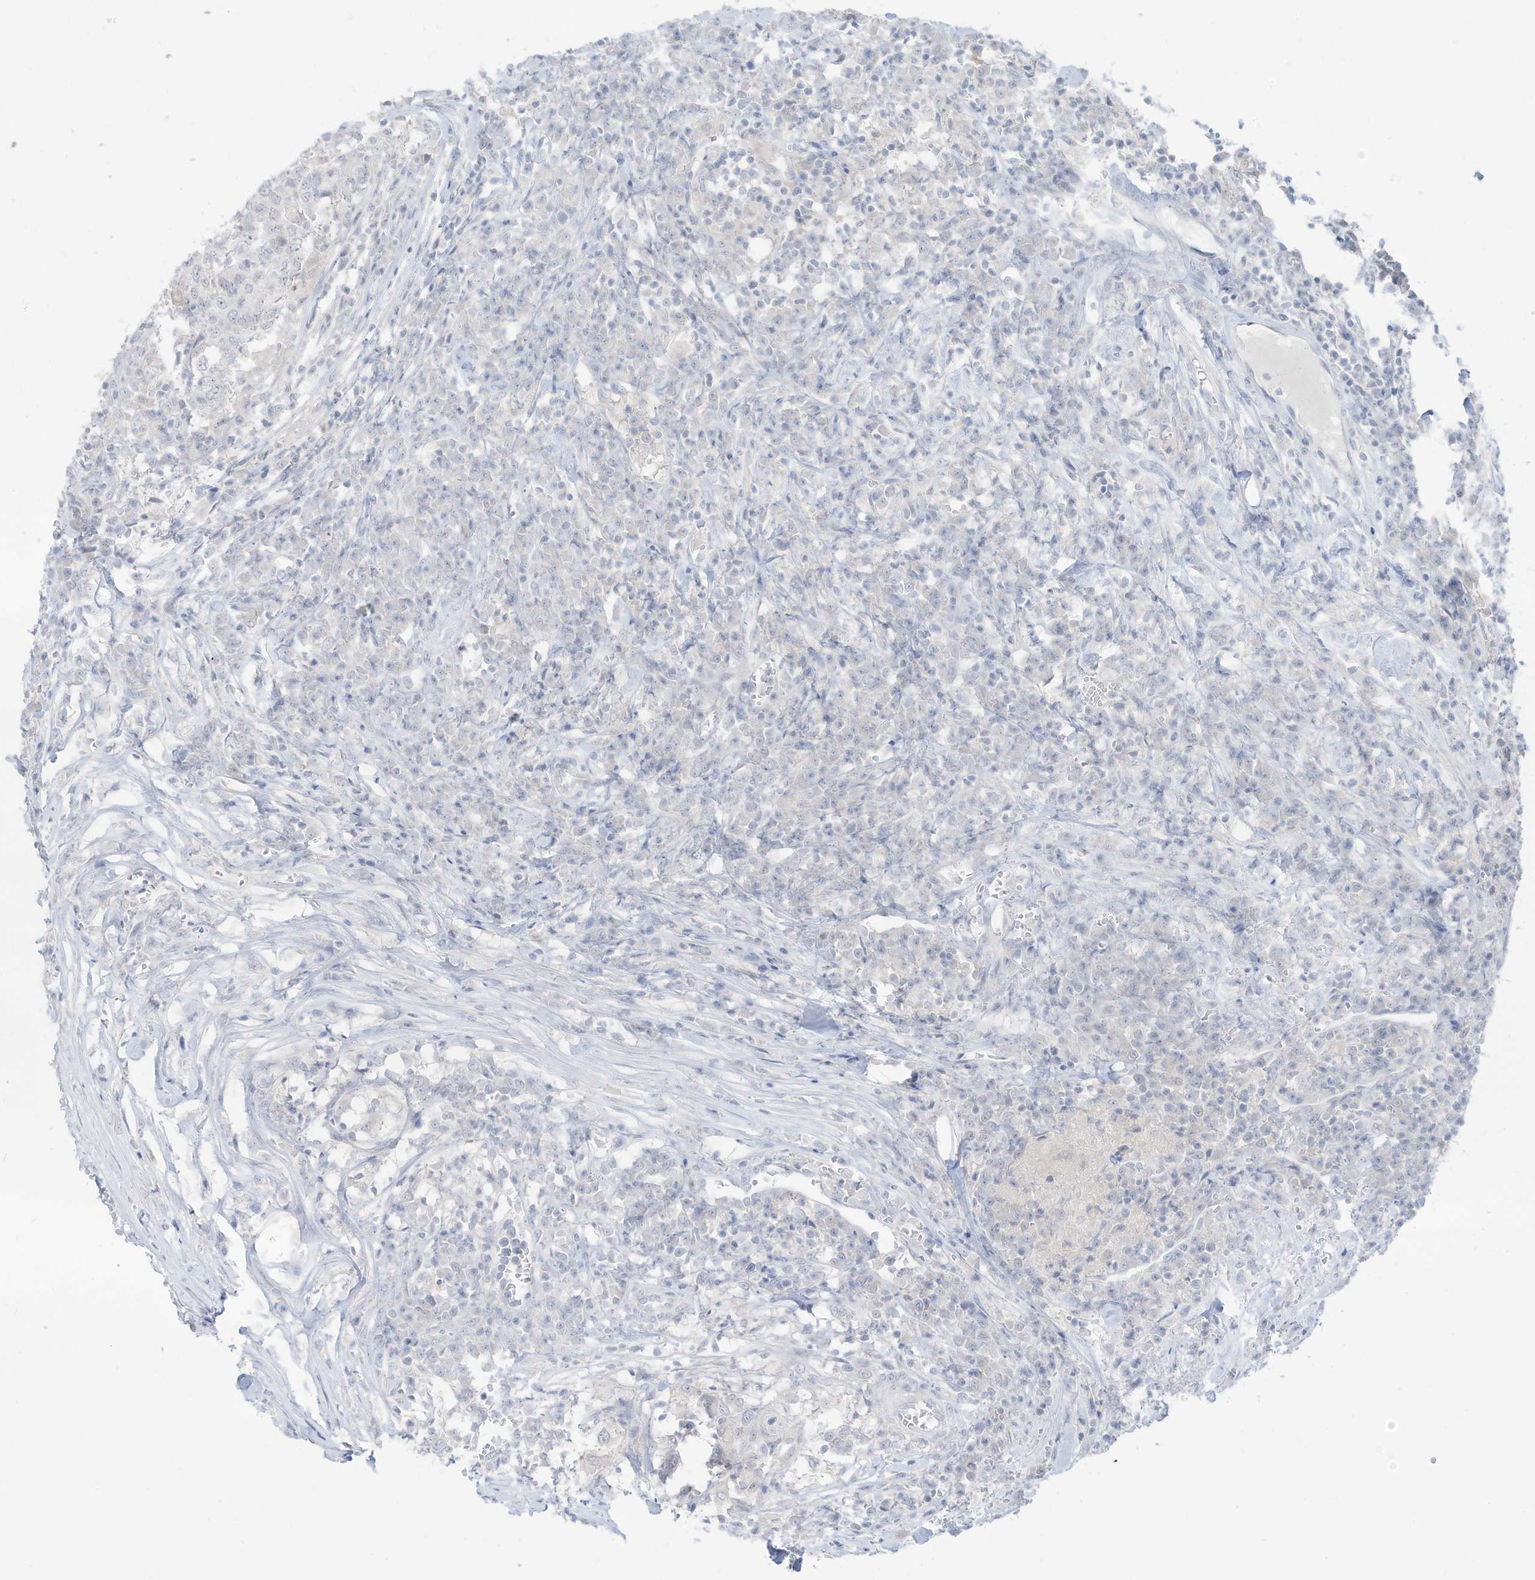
{"staining": {"intensity": "negative", "quantity": "none", "location": "none"}, "tissue": "head and neck cancer", "cell_type": "Tumor cells", "image_type": "cancer", "snomed": [{"axis": "morphology", "description": "Squamous cell carcinoma, NOS"}, {"axis": "topography", "description": "Head-Neck"}], "caption": "High magnification brightfield microscopy of head and neck cancer (squamous cell carcinoma) stained with DAB (brown) and counterstained with hematoxylin (blue): tumor cells show no significant positivity.", "gene": "OGT", "patient": {"sex": "male", "age": 66}}